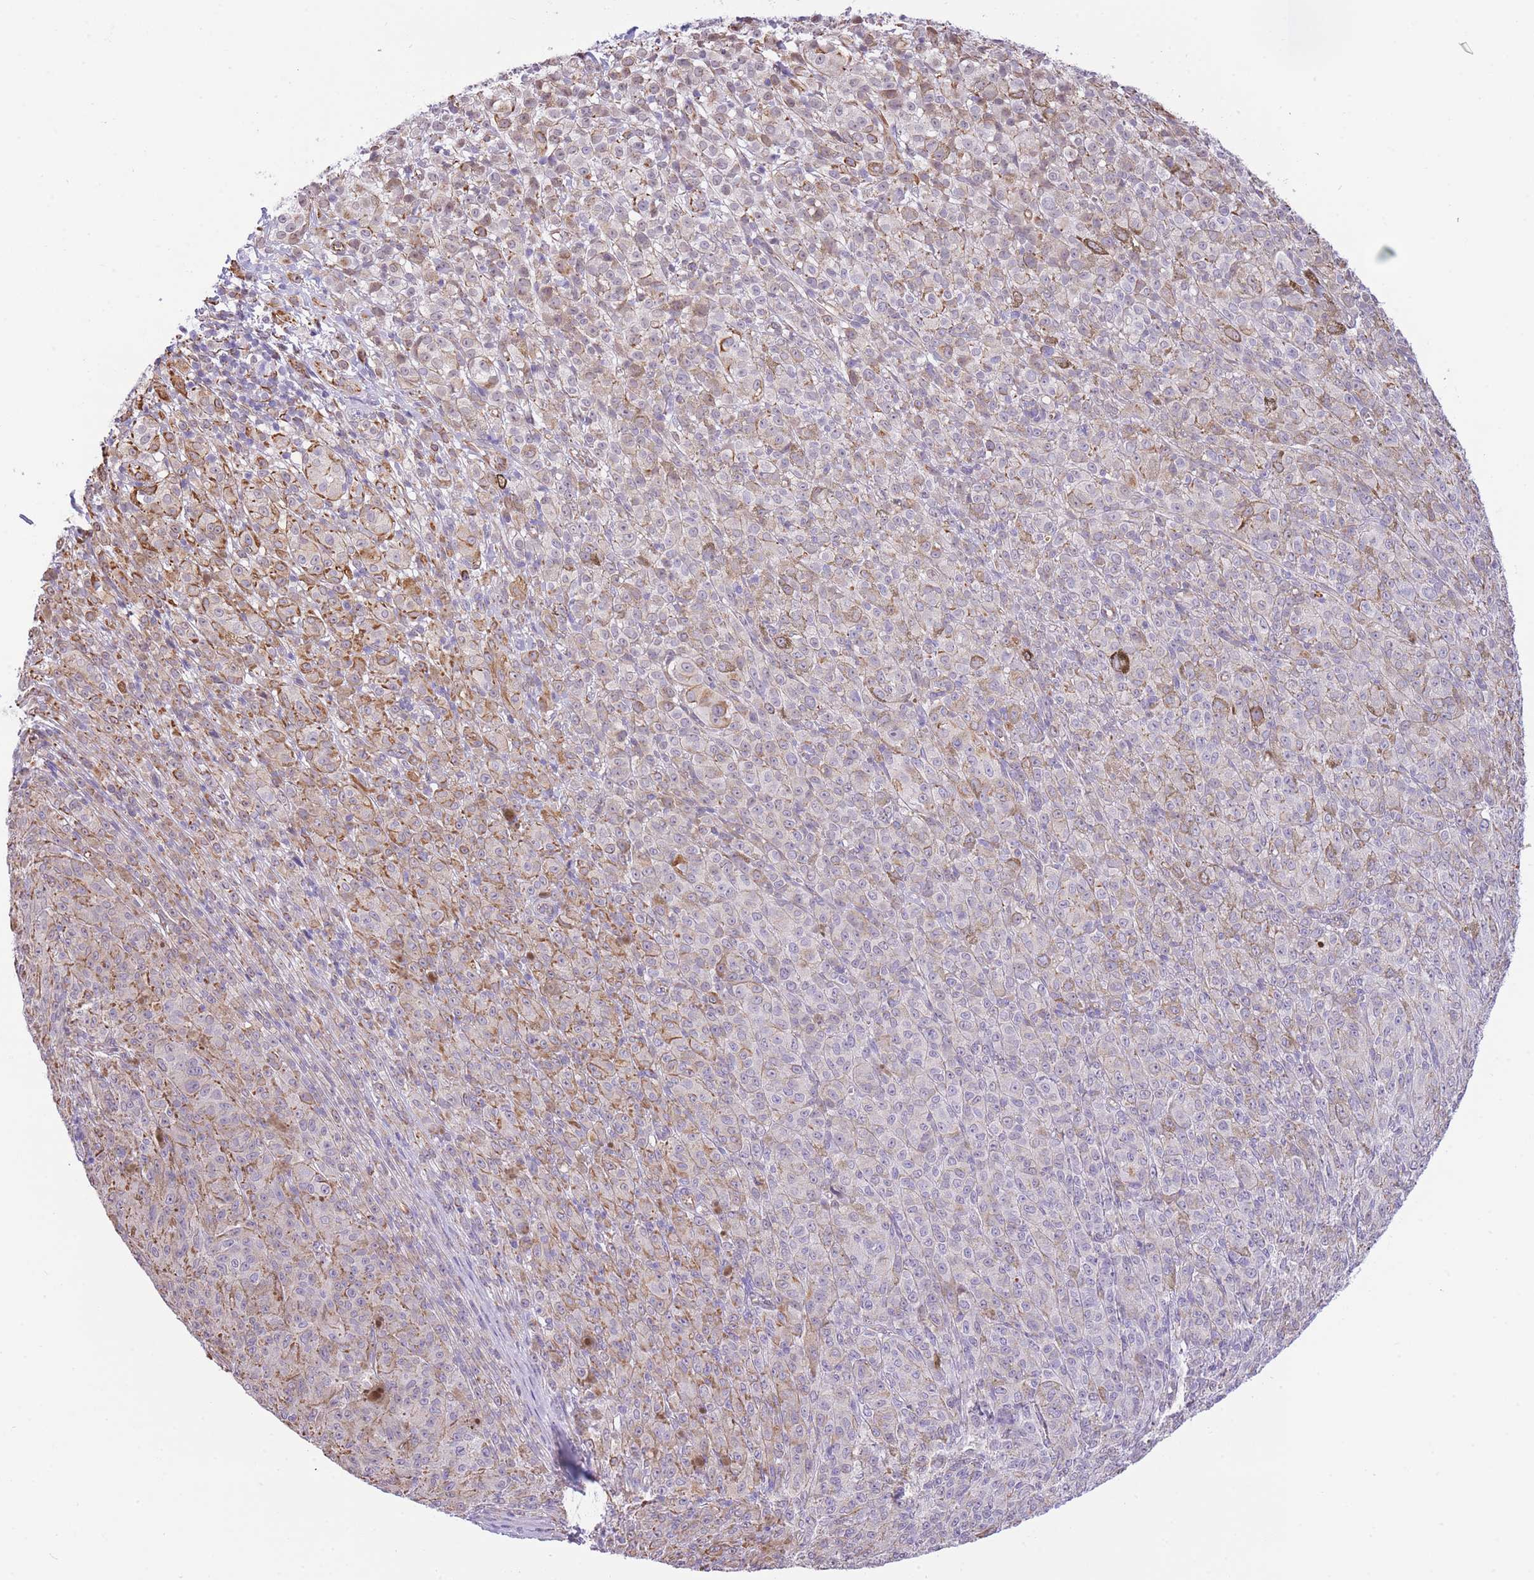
{"staining": {"intensity": "weak", "quantity": "<25%", "location": "cytoplasmic/membranous"}, "tissue": "melanoma", "cell_type": "Tumor cells", "image_type": "cancer", "snomed": [{"axis": "morphology", "description": "Malignant melanoma, NOS"}, {"axis": "topography", "description": "Skin"}], "caption": "Immunohistochemistry (IHC) of malignant melanoma demonstrates no positivity in tumor cells.", "gene": "PSG8", "patient": {"sex": "female", "age": 52}}